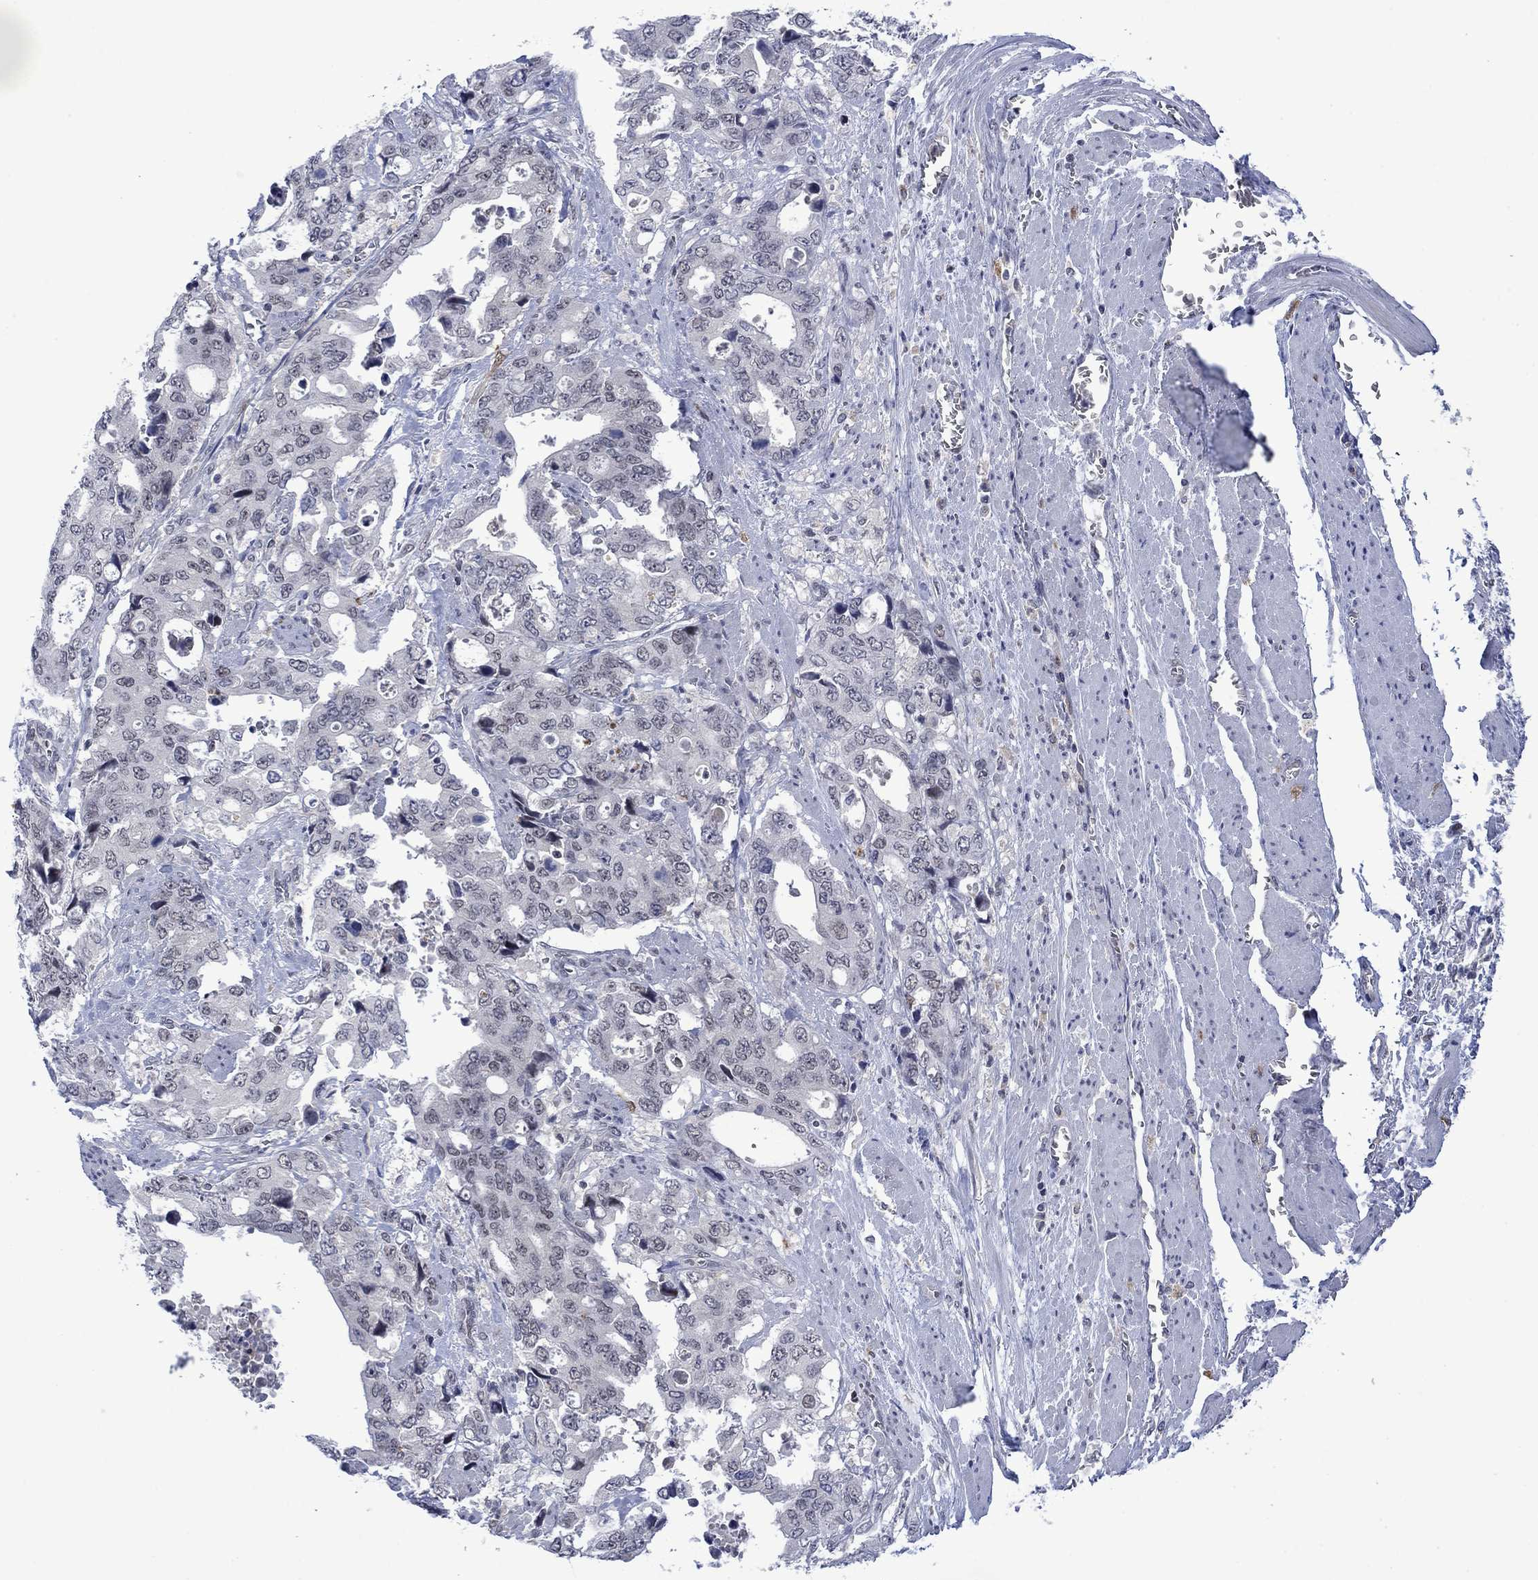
{"staining": {"intensity": "negative", "quantity": "none", "location": "none"}, "tissue": "stomach cancer", "cell_type": "Tumor cells", "image_type": "cancer", "snomed": [{"axis": "morphology", "description": "Adenocarcinoma, NOS"}, {"axis": "topography", "description": "Stomach, upper"}], "caption": "Tumor cells are negative for protein expression in human adenocarcinoma (stomach). The staining is performed using DAB (3,3'-diaminobenzidine) brown chromogen with nuclei counter-stained in using hematoxylin.", "gene": "AGL", "patient": {"sex": "male", "age": 74}}